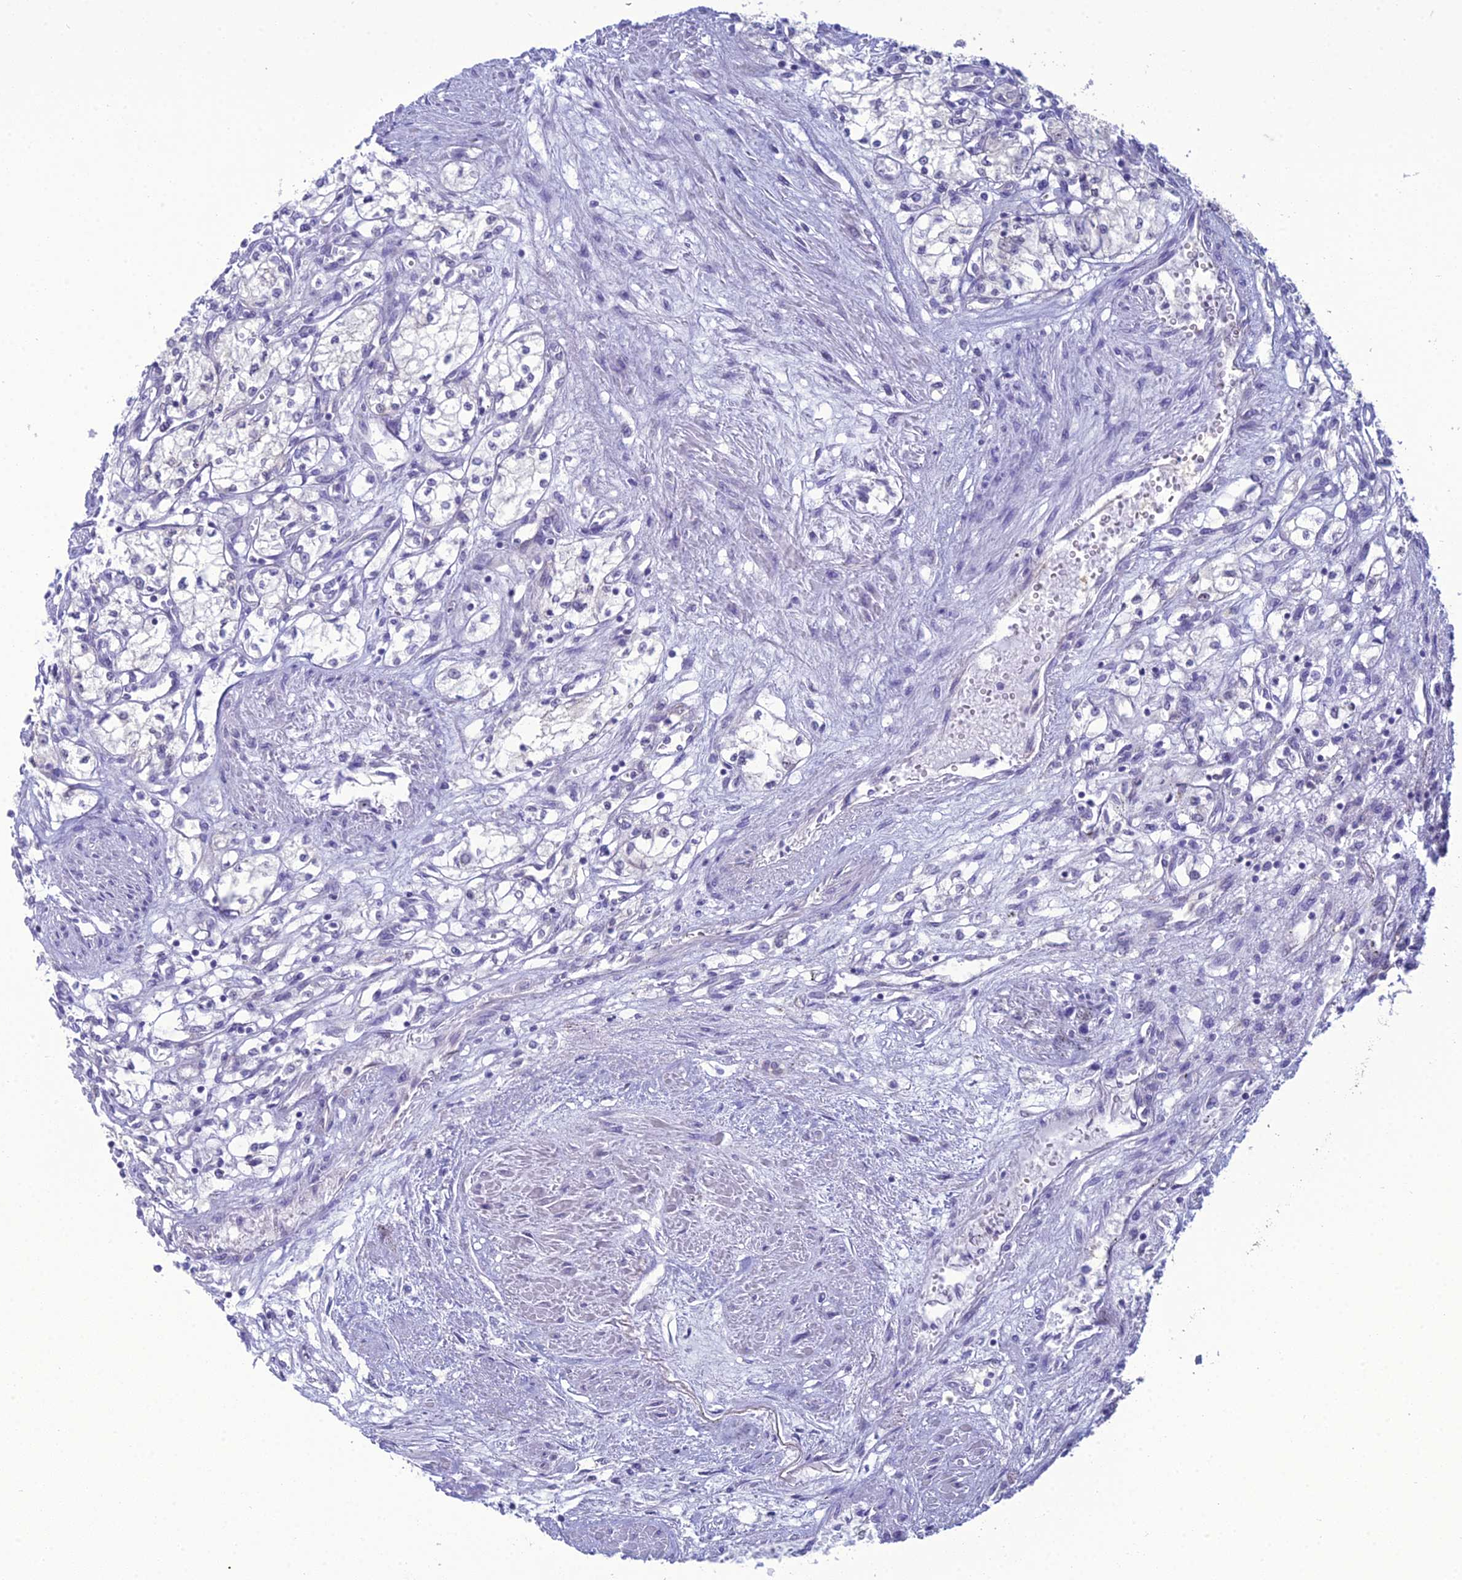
{"staining": {"intensity": "negative", "quantity": "none", "location": "none"}, "tissue": "renal cancer", "cell_type": "Tumor cells", "image_type": "cancer", "snomed": [{"axis": "morphology", "description": "Adenocarcinoma, NOS"}, {"axis": "topography", "description": "Kidney"}], "caption": "Renal cancer (adenocarcinoma) was stained to show a protein in brown. There is no significant positivity in tumor cells. (Brightfield microscopy of DAB (3,3'-diaminobenzidine) immunohistochemistry (IHC) at high magnification).", "gene": "GNPNAT1", "patient": {"sex": "male", "age": 59}}